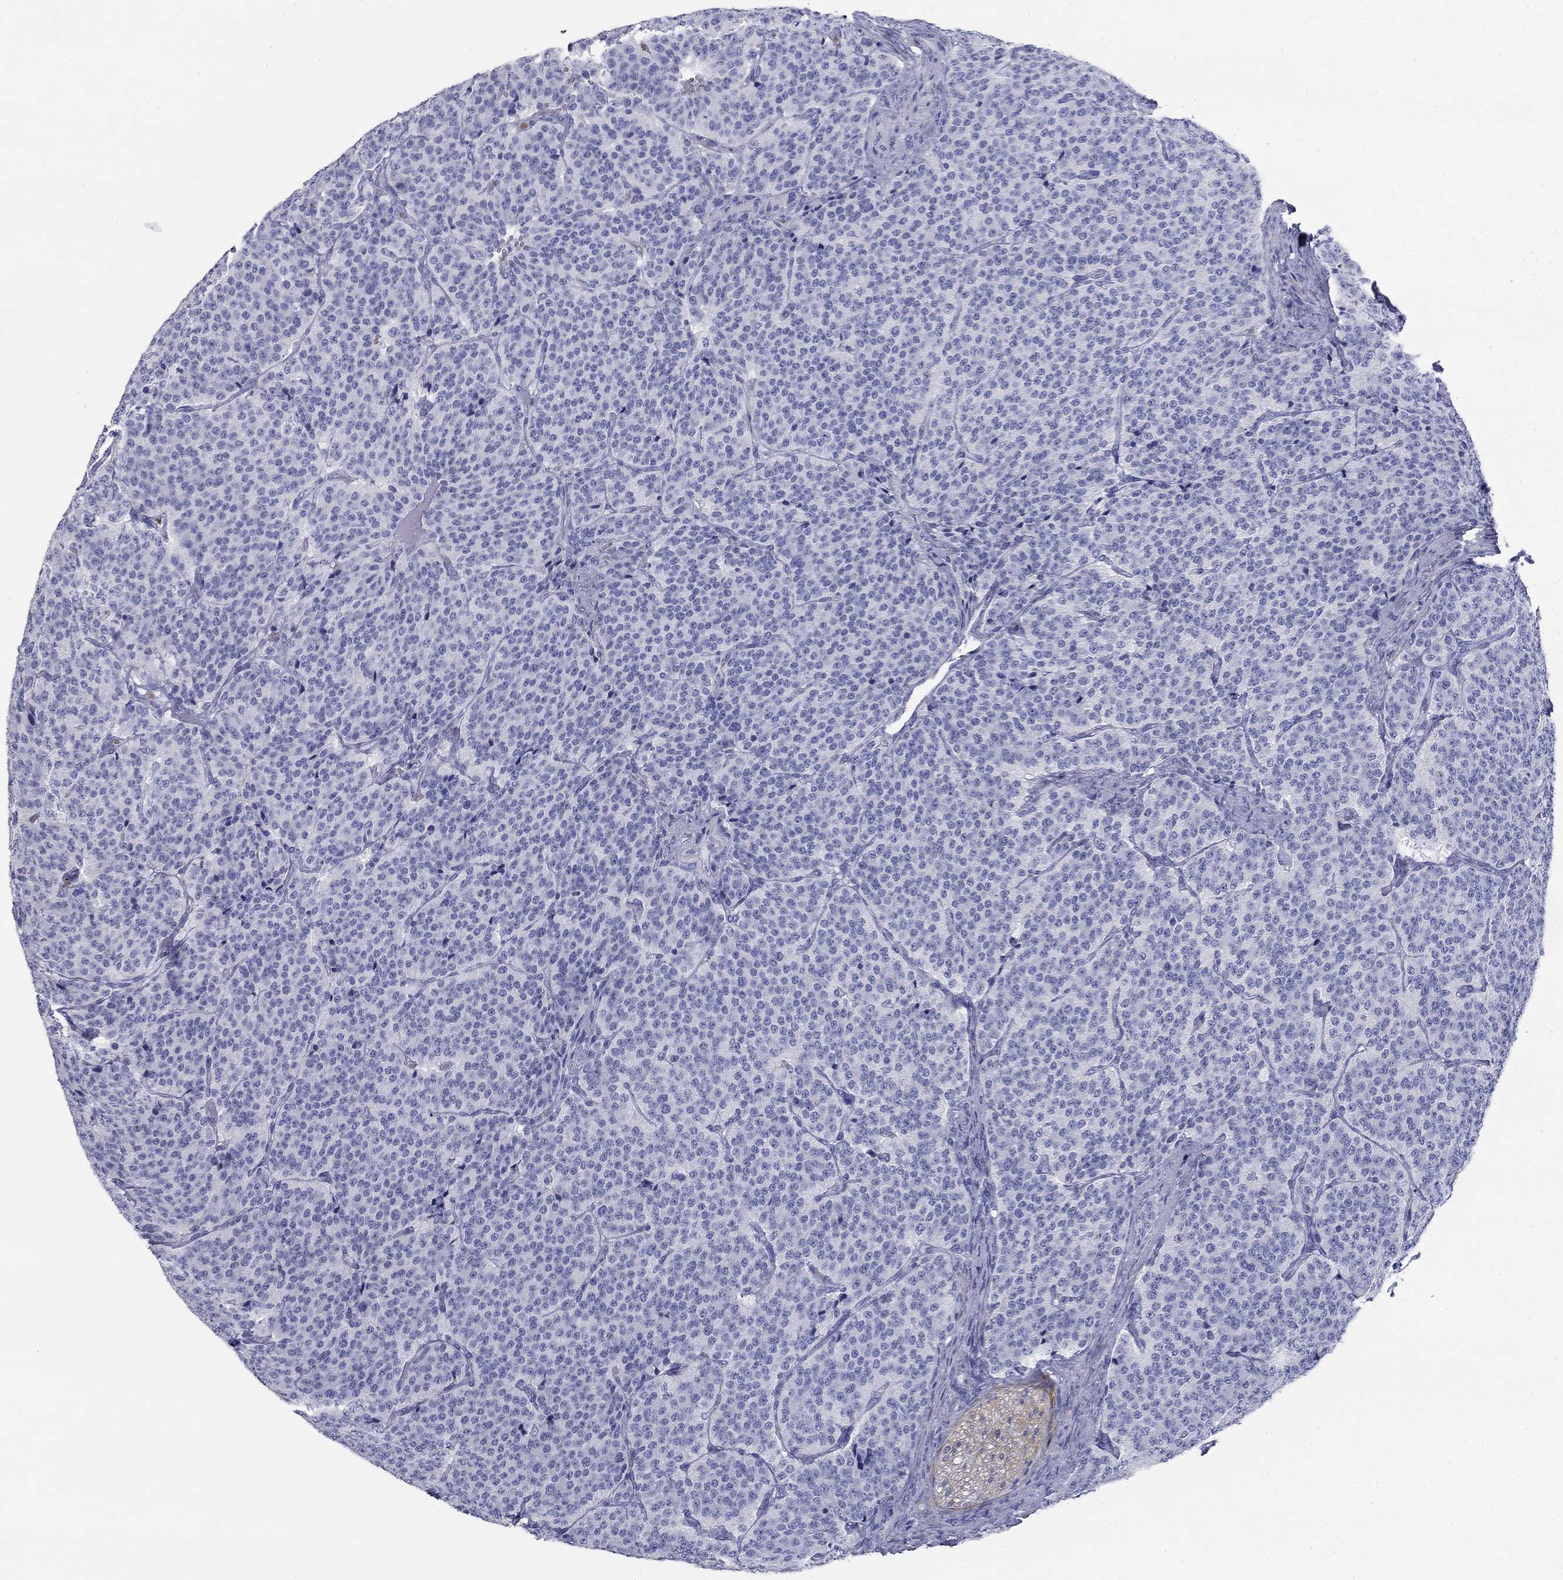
{"staining": {"intensity": "negative", "quantity": "none", "location": "none"}, "tissue": "carcinoid", "cell_type": "Tumor cells", "image_type": "cancer", "snomed": [{"axis": "morphology", "description": "Carcinoid, malignant, NOS"}, {"axis": "topography", "description": "Small intestine"}], "caption": "A high-resolution photomicrograph shows IHC staining of malignant carcinoid, which shows no significant expression in tumor cells.", "gene": "GPC1", "patient": {"sex": "female", "age": 58}}